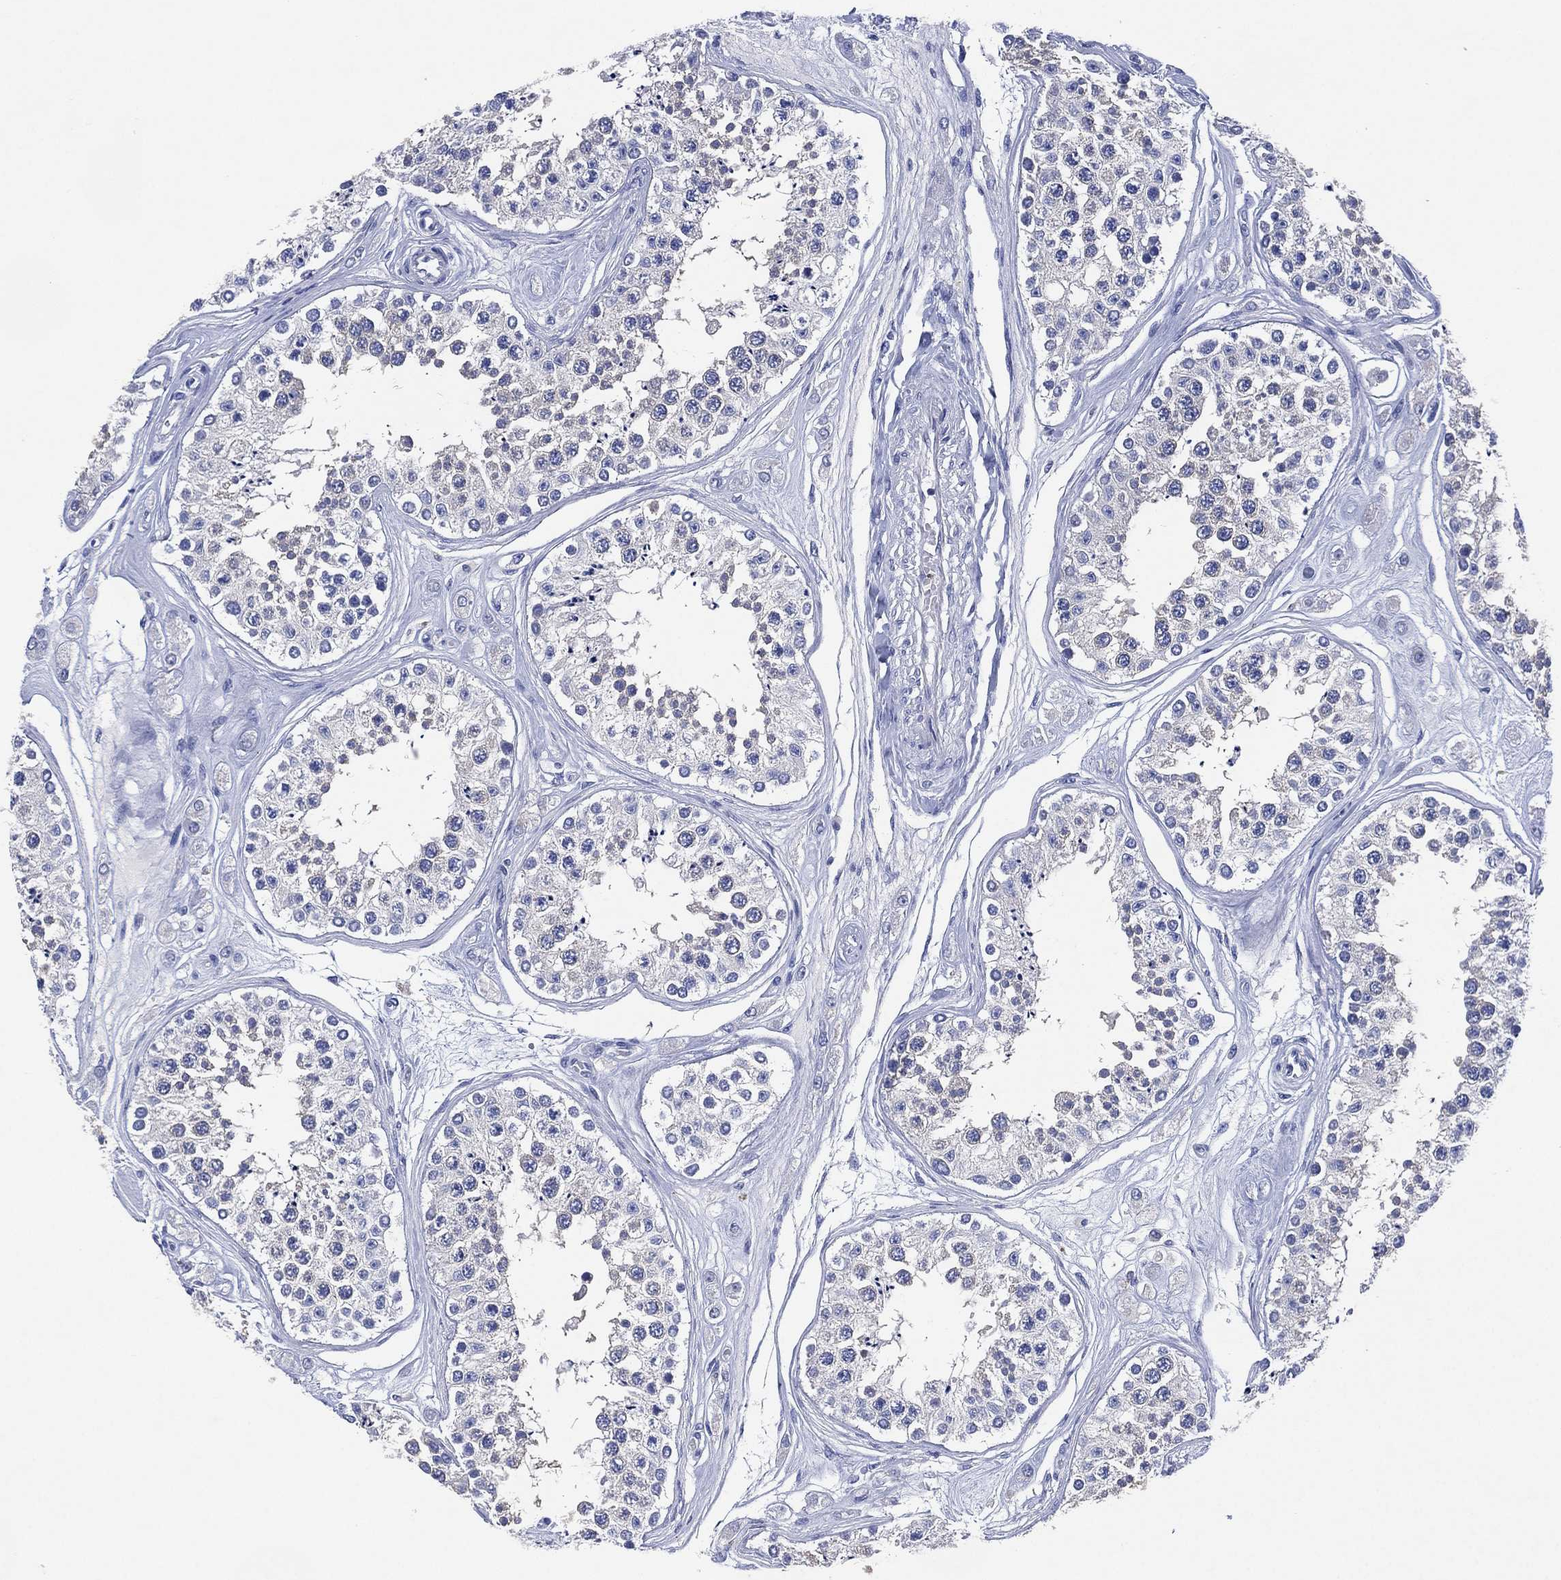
{"staining": {"intensity": "negative", "quantity": "none", "location": "none"}, "tissue": "testis", "cell_type": "Cells in seminiferous ducts", "image_type": "normal", "snomed": [{"axis": "morphology", "description": "Normal tissue, NOS"}, {"axis": "topography", "description": "Testis"}], "caption": "The image demonstrates no significant expression in cells in seminiferous ducts of testis.", "gene": "CHRNA3", "patient": {"sex": "male", "age": 25}}